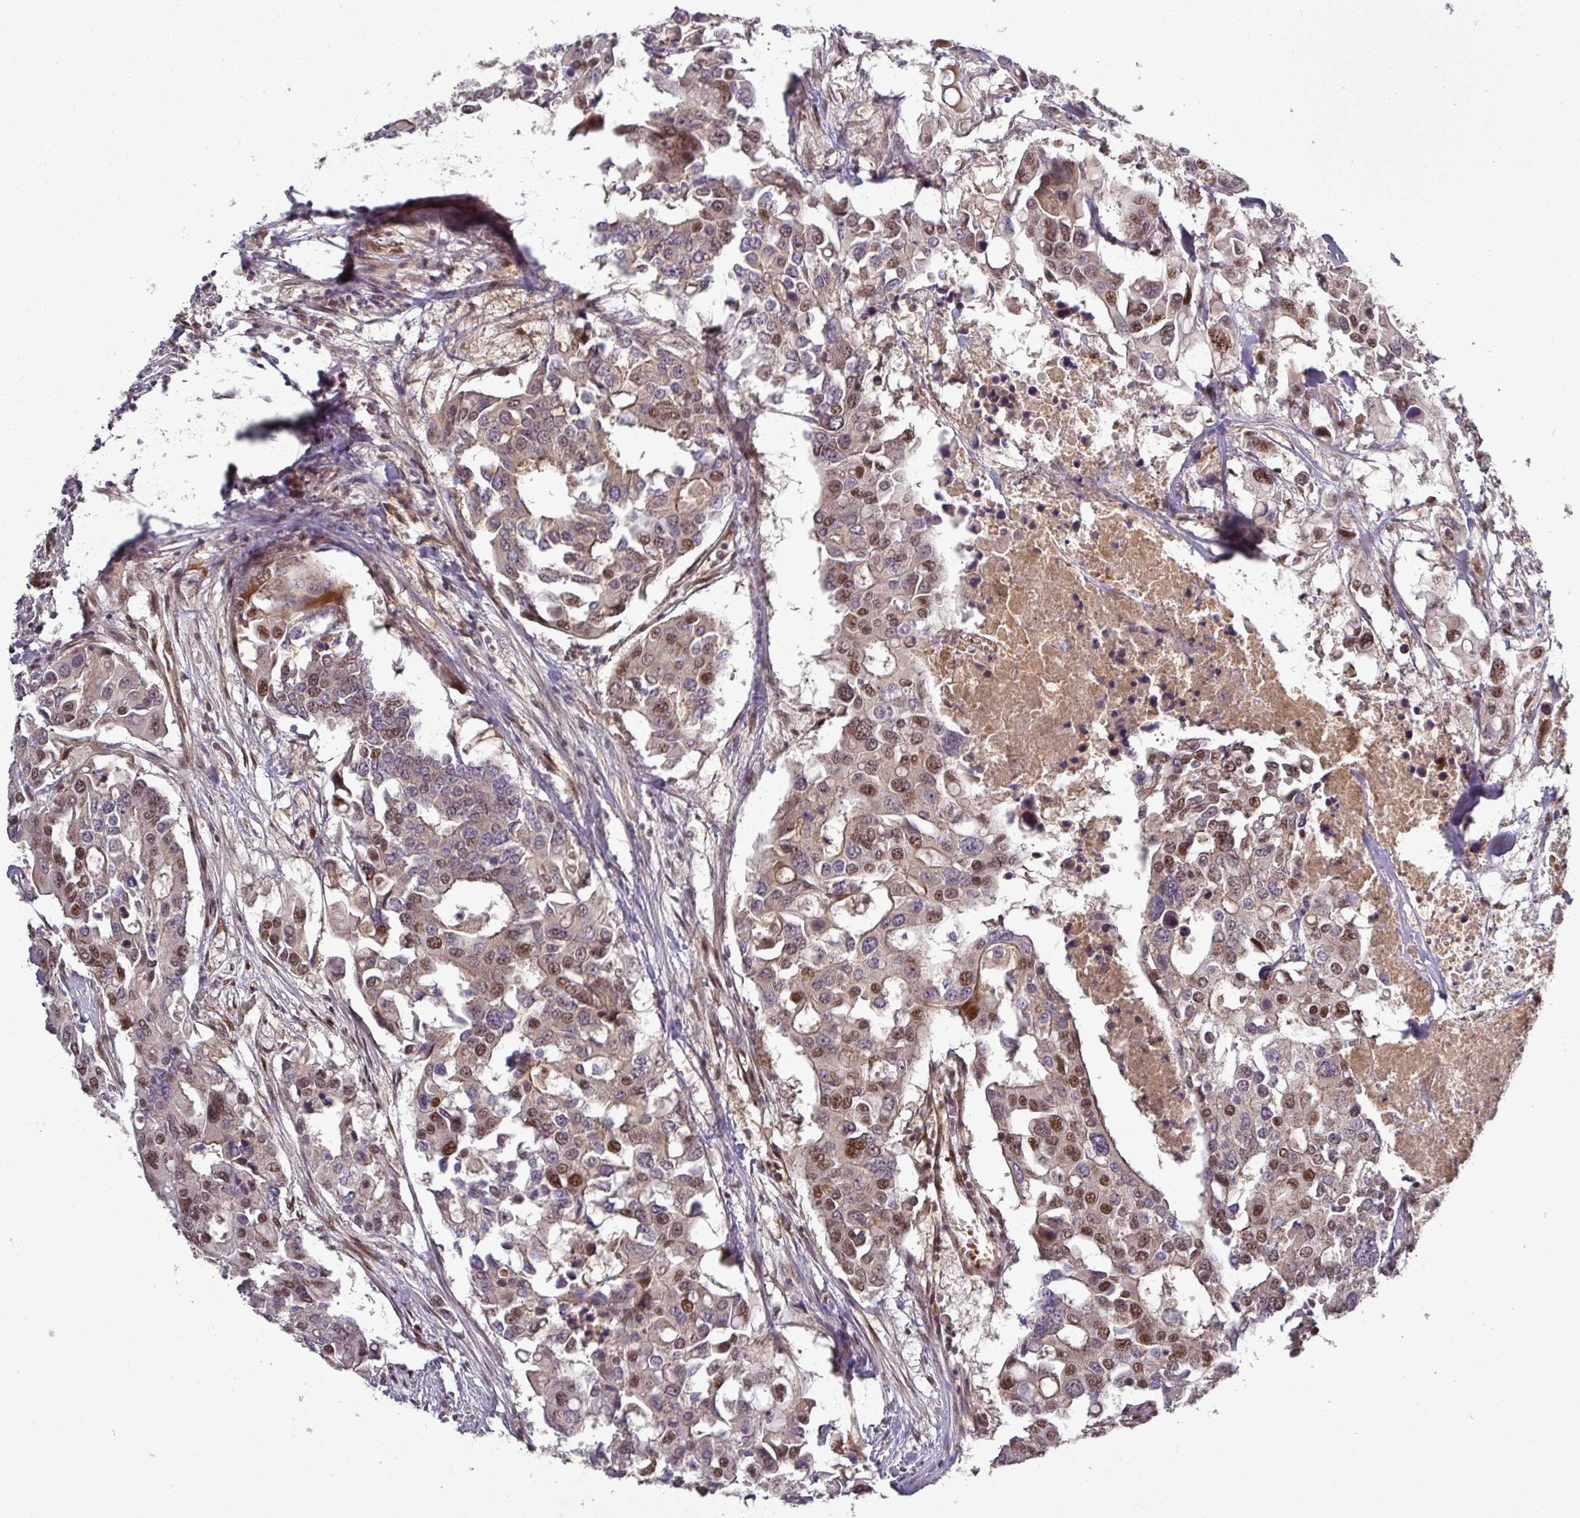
{"staining": {"intensity": "strong", "quantity": "25%-75%", "location": "nuclear"}, "tissue": "colorectal cancer", "cell_type": "Tumor cells", "image_type": "cancer", "snomed": [{"axis": "morphology", "description": "Adenocarcinoma, NOS"}, {"axis": "topography", "description": "Colon"}], "caption": "Brown immunohistochemical staining in human adenocarcinoma (colorectal) demonstrates strong nuclear staining in approximately 25%-75% of tumor cells. The protein is shown in brown color, while the nuclei are stained blue.", "gene": "CIC", "patient": {"sex": "male", "age": 77}}